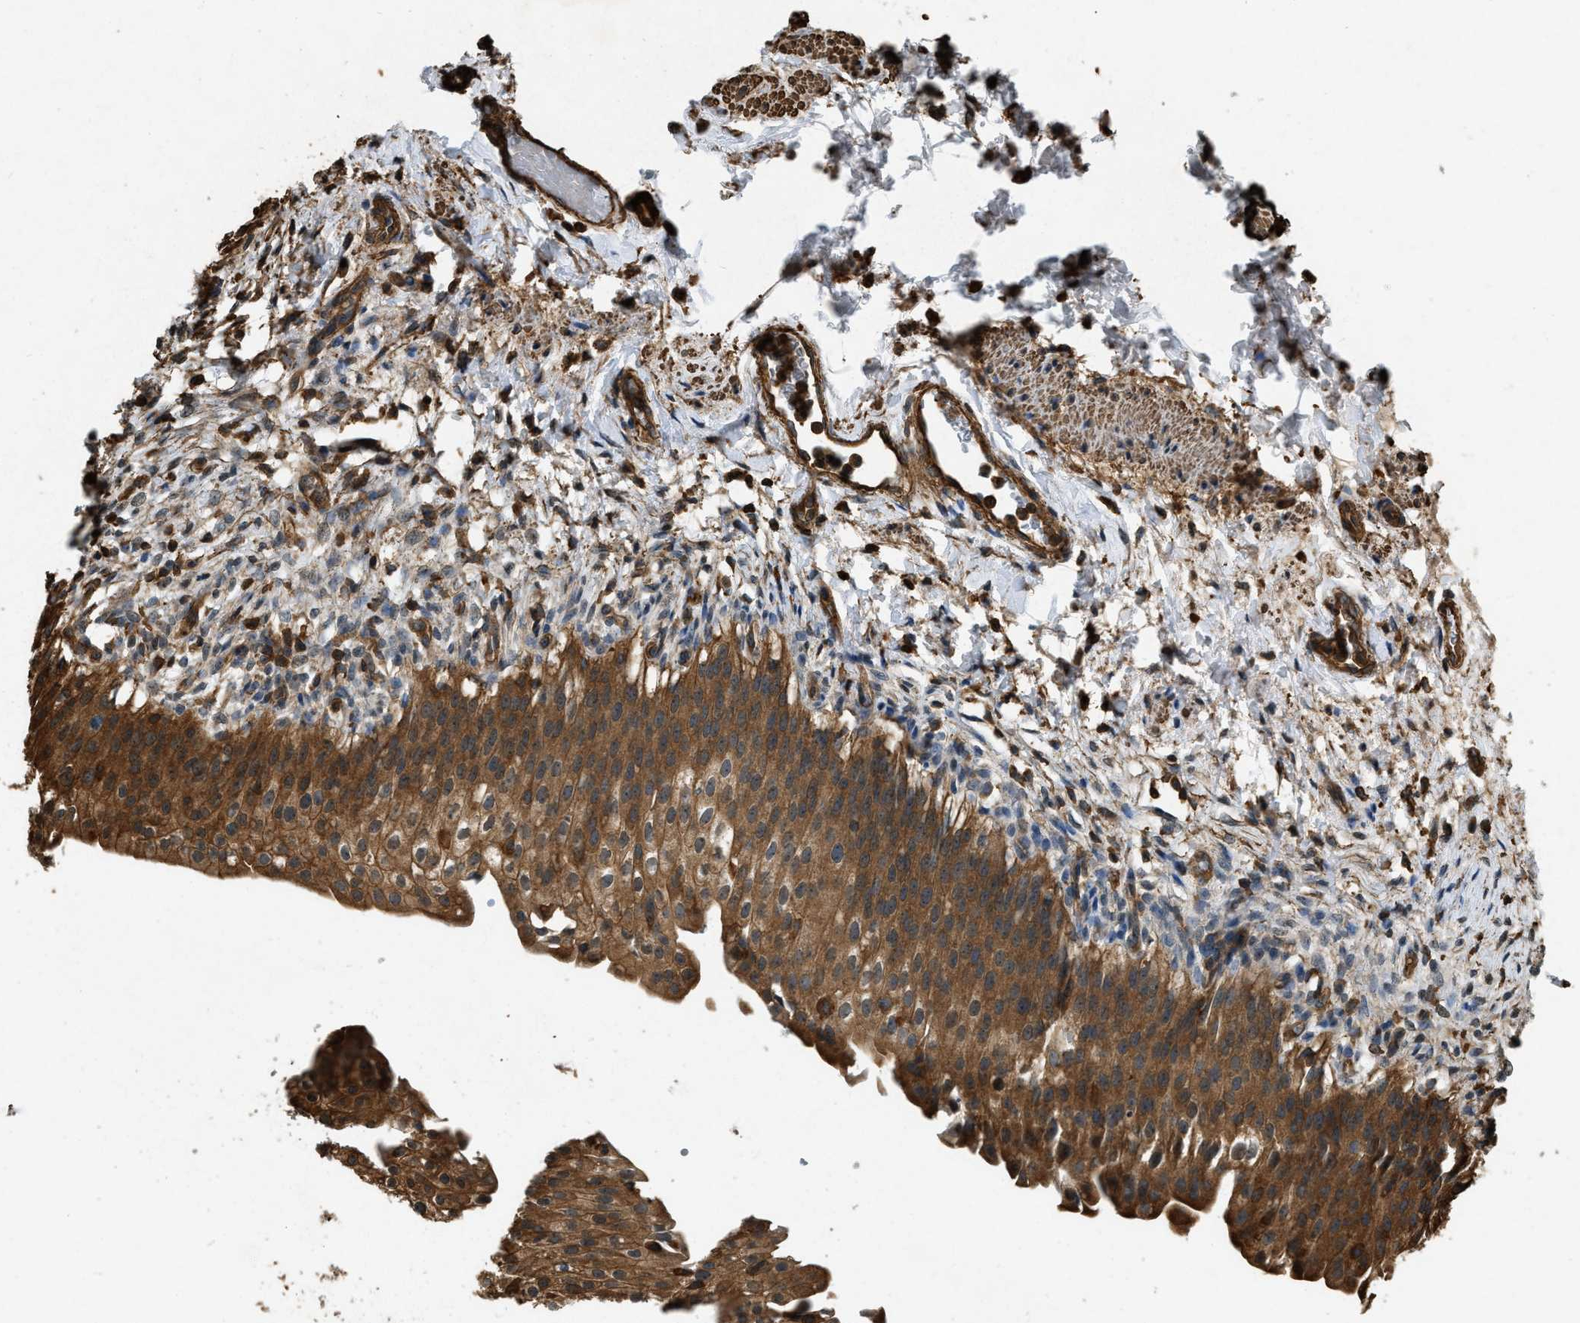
{"staining": {"intensity": "strong", "quantity": ">75%", "location": "cytoplasmic/membranous"}, "tissue": "urinary bladder", "cell_type": "Urothelial cells", "image_type": "normal", "snomed": [{"axis": "morphology", "description": "Normal tissue, NOS"}, {"axis": "topography", "description": "Urinary bladder"}], "caption": "Immunohistochemical staining of normal urinary bladder displays >75% levels of strong cytoplasmic/membranous protein expression in approximately >75% of urothelial cells.", "gene": "YARS1", "patient": {"sex": "female", "age": 60}}